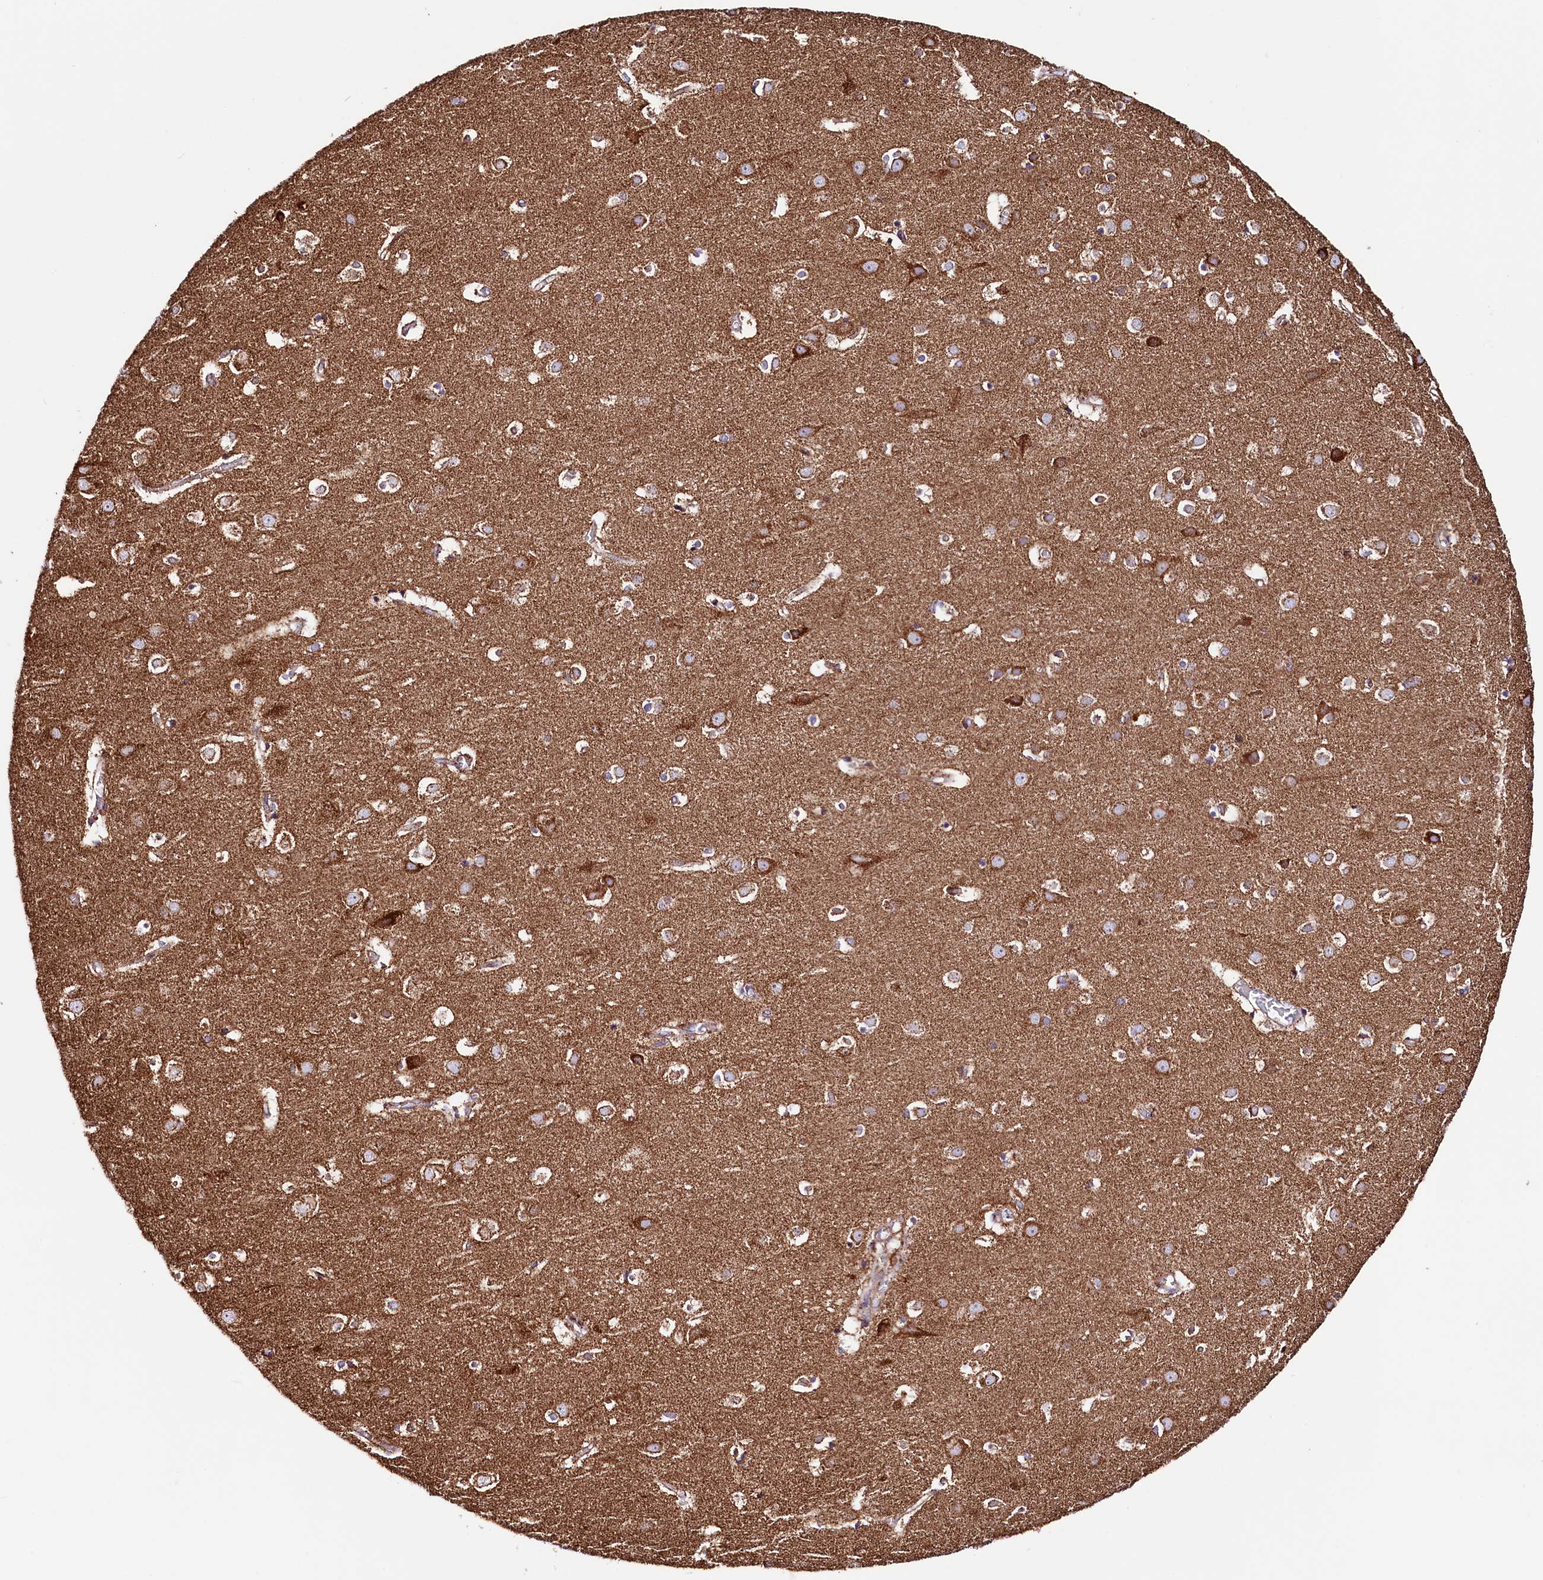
{"staining": {"intensity": "moderate", "quantity": "25%-75%", "location": "cytoplasmic/membranous"}, "tissue": "cerebral cortex", "cell_type": "Endothelial cells", "image_type": "normal", "snomed": [{"axis": "morphology", "description": "Normal tissue, NOS"}, {"axis": "topography", "description": "Cerebral cortex"}], "caption": "A high-resolution image shows immunohistochemistry (IHC) staining of unremarkable cerebral cortex, which shows moderate cytoplasmic/membranous positivity in approximately 25%-75% of endothelial cells.", "gene": "APLP2", "patient": {"sex": "male", "age": 54}}